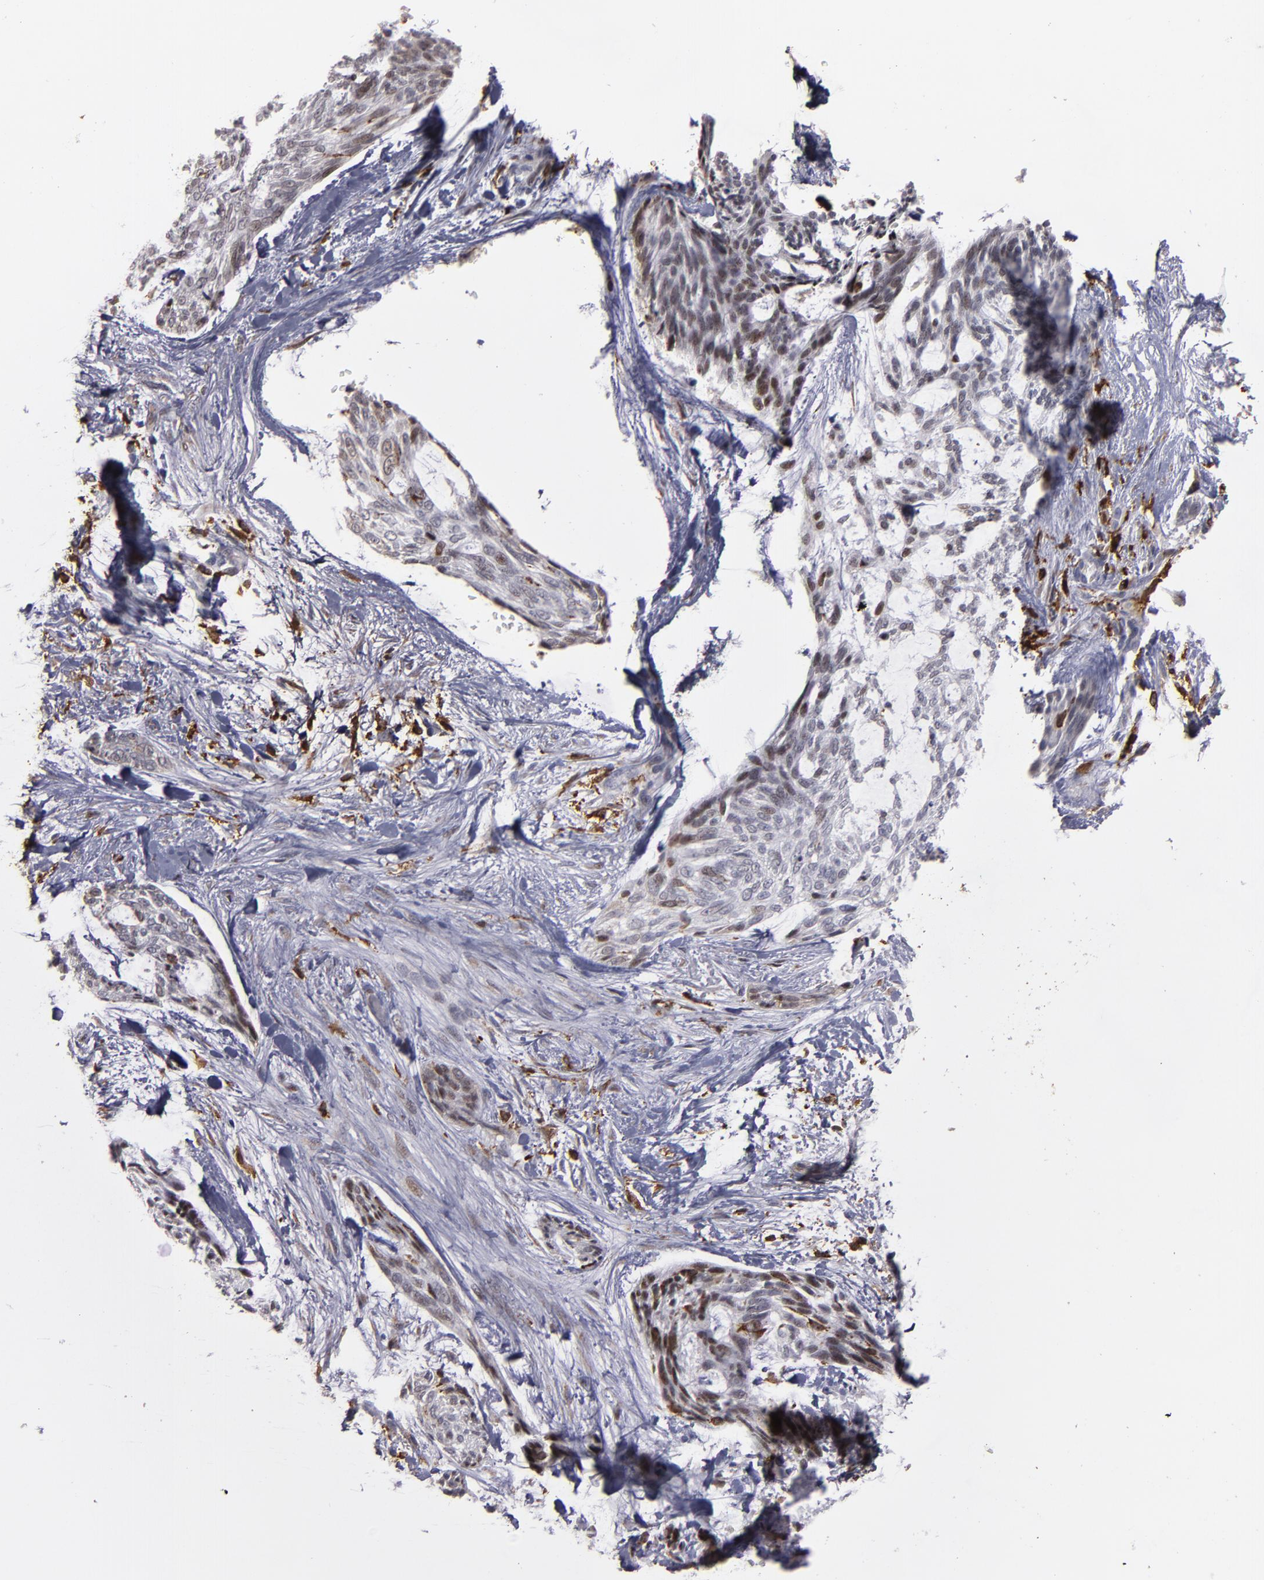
{"staining": {"intensity": "weak", "quantity": "<25%", "location": "nuclear"}, "tissue": "skin cancer", "cell_type": "Tumor cells", "image_type": "cancer", "snomed": [{"axis": "morphology", "description": "Normal tissue, NOS"}, {"axis": "morphology", "description": "Basal cell carcinoma"}, {"axis": "topography", "description": "Skin"}], "caption": "This is an immunohistochemistry (IHC) micrograph of skin cancer. There is no expression in tumor cells.", "gene": "WAS", "patient": {"sex": "female", "age": 71}}